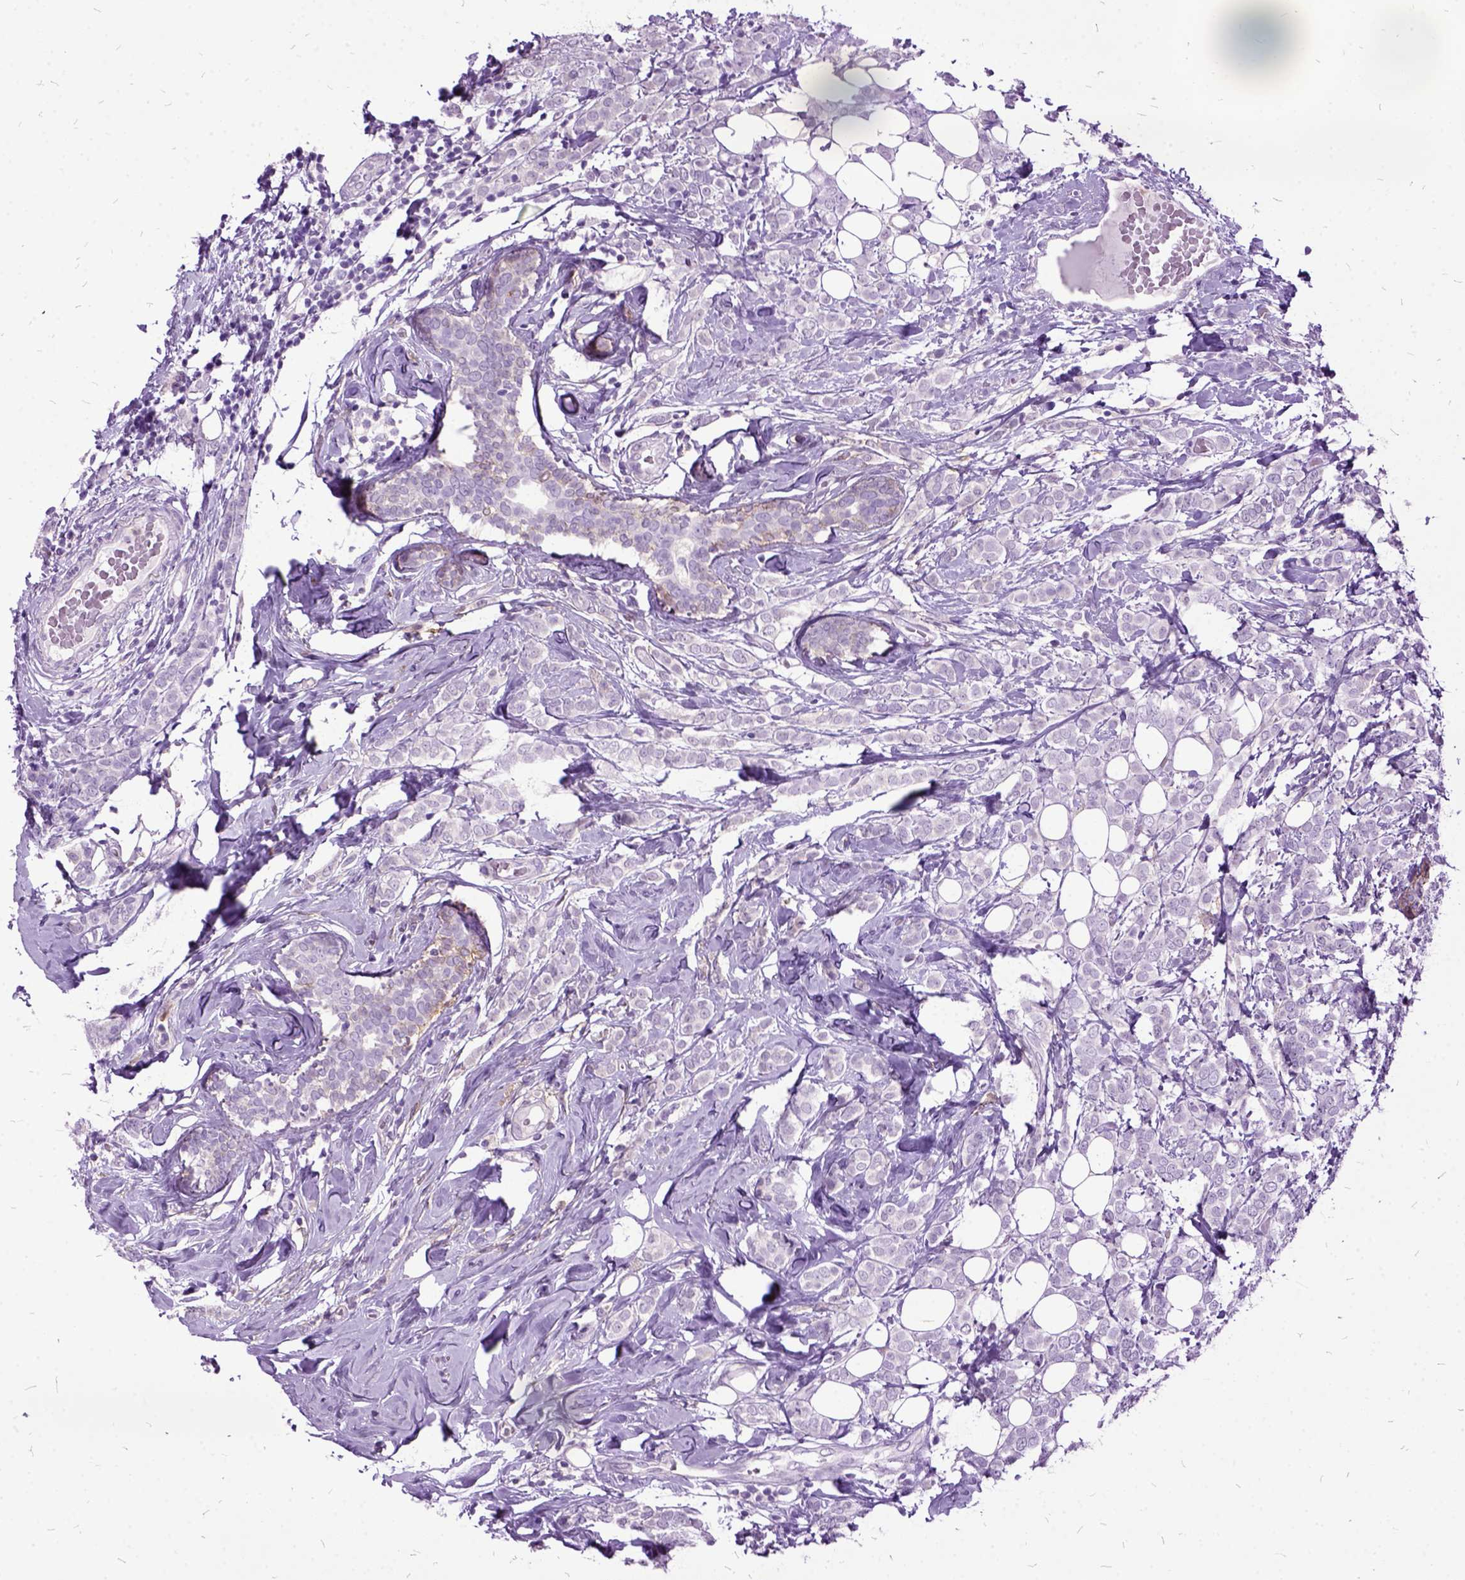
{"staining": {"intensity": "negative", "quantity": "none", "location": "none"}, "tissue": "breast cancer", "cell_type": "Tumor cells", "image_type": "cancer", "snomed": [{"axis": "morphology", "description": "Lobular carcinoma"}, {"axis": "topography", "description": "Breast"}], "caption": "IHC of lobular carcinoma (breast) exhibits no positivity in tumor cells. The staining is performed using DAB (3,3'-diaminobenzidine) brown chromogen with nuclei counter-stained in using hematoxylin.", "gene": "MME", "patient": {"sex": "female", "age": 49}}